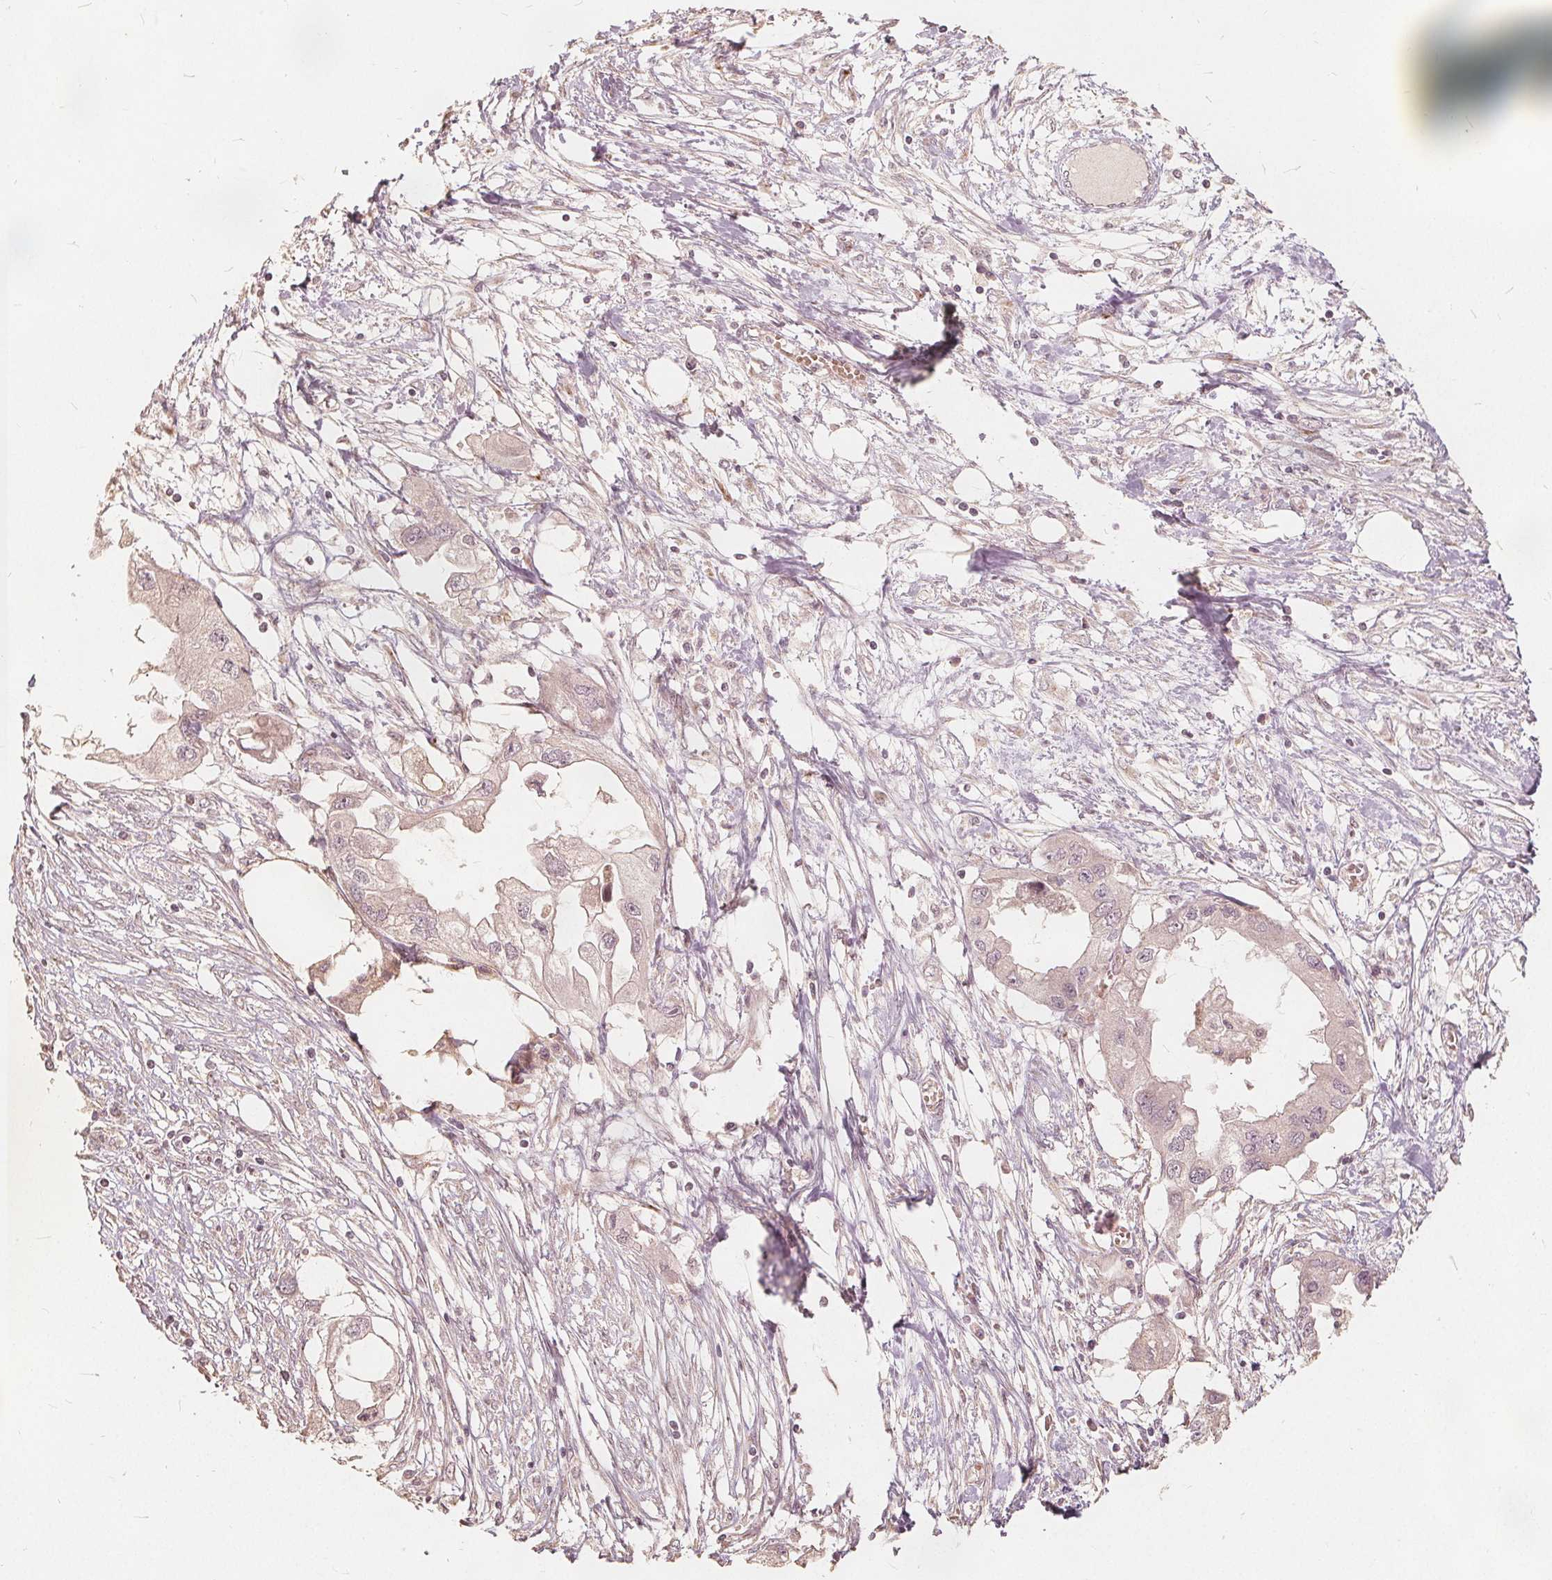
{"staining": {"intensity": "negative", "quantity": "none", "location": "none"}, "tissue": "endometrial cancer", "cell_type": "Tumor cells", "image_type": "cancer", "snomed": [{"axis": "morphology", "description": "Adenocarcinoma, NOS"}, {"axis": "morphology", "description": "Adenocarcinoma, metastatic, NOS"}, {"axis": "topography", "description": "Adipose tissue"}, {"axis": "topography", "description": "Endometrium"}], "caption": "IHC of human endometrial adenocarcinoma displays no positivity in tumor cells. The staining was performed using DAB to visualize the protein expression in brown, while the nuclei were stained in blue with hematoxylin (Magnification: 20x).", "gene": "PTPRT", "patient": {"sex": "female", "age": 67}}